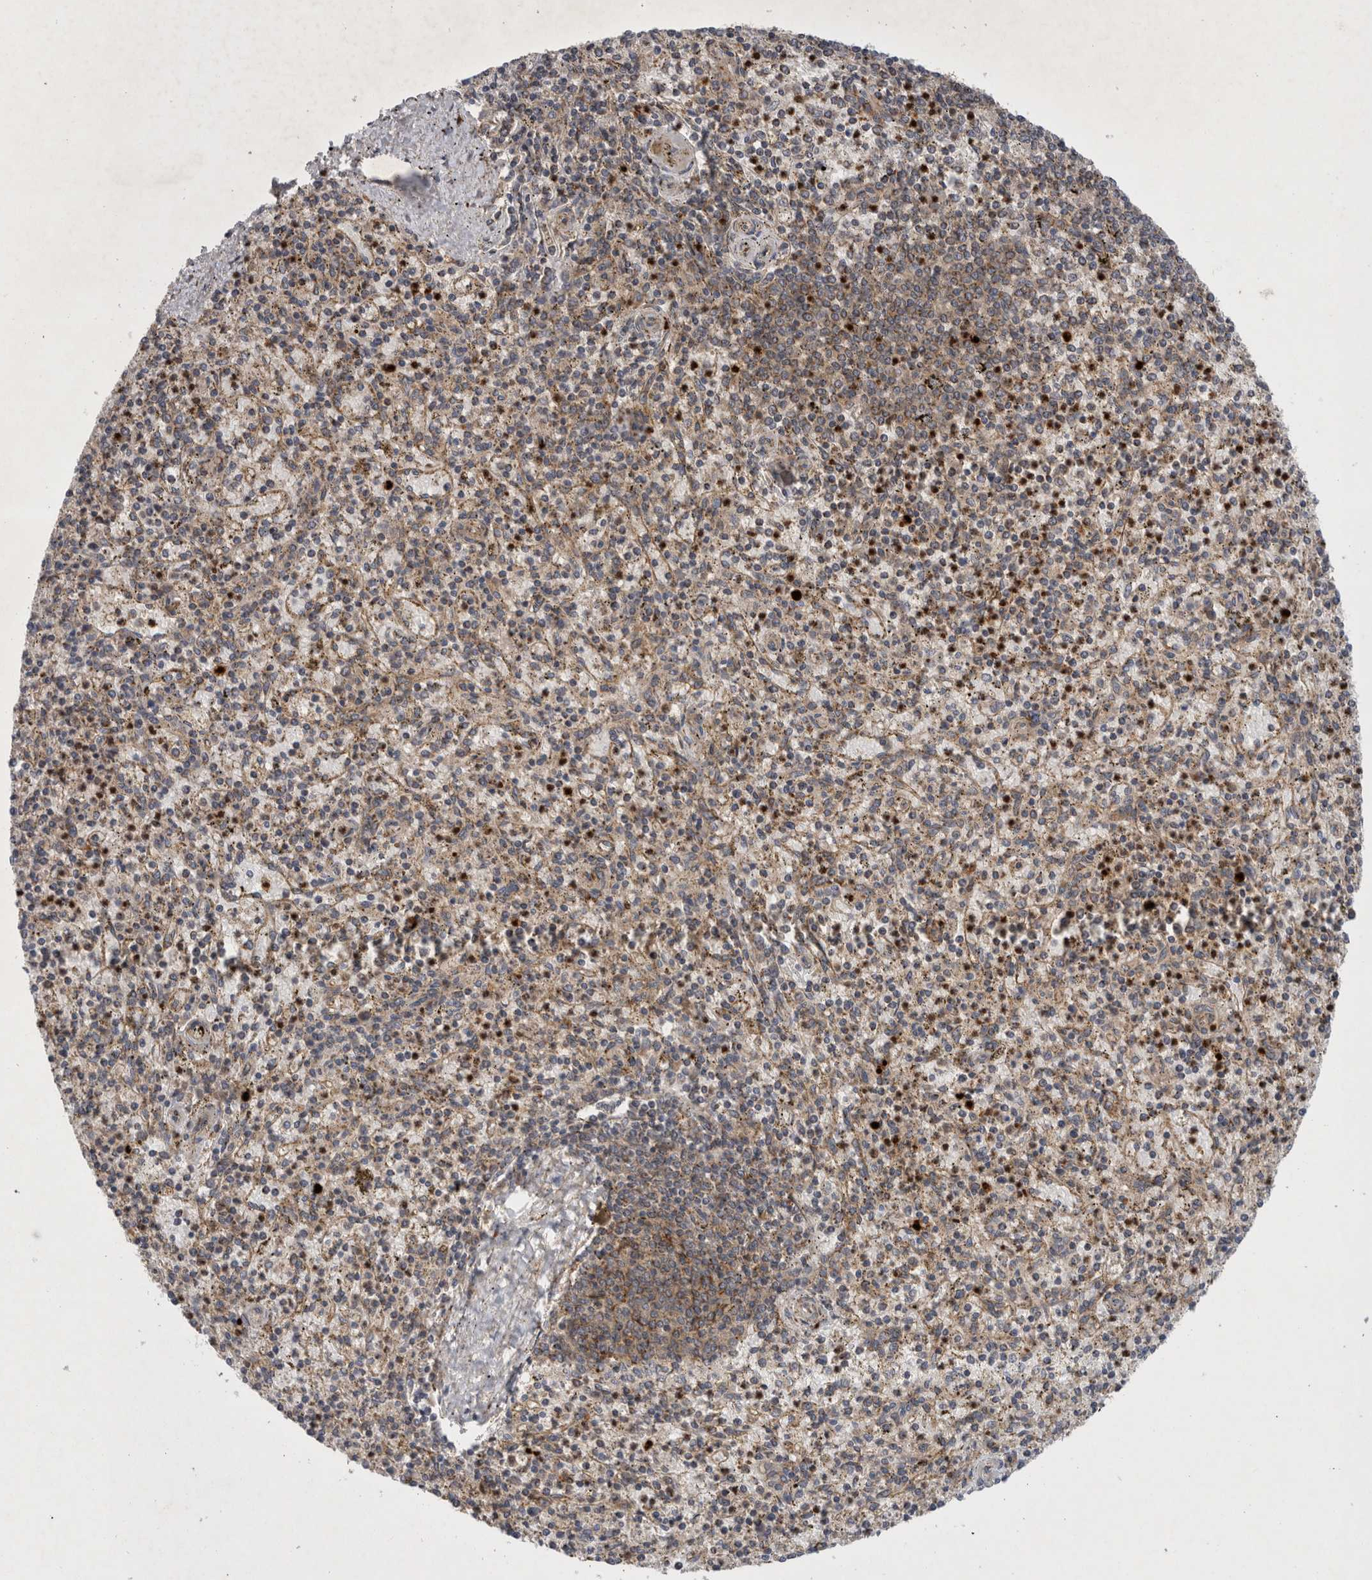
{"staining": {"intensity": "strong", "quantity": "<25%", "location": "cytoplasmic/membranous"}, "tissue": "spleen", "cell_type": "Cells in red pulp", "image_type": "normal", "snomed": [{"axis": "morphology", "description": "Normal tissue, NOS"}, {"axis": "topography", "description": "Spleen"}], "caption": "A high-resolution micrograph shows immunohistochemistry (IHC) staining of unremarkable spleen, which exhibits strong cytoplasmic/membranous staining in about <25% of cells in red pulp.", "gene": "PDCD2", "patient": {"sex": "male", "age": 72}}